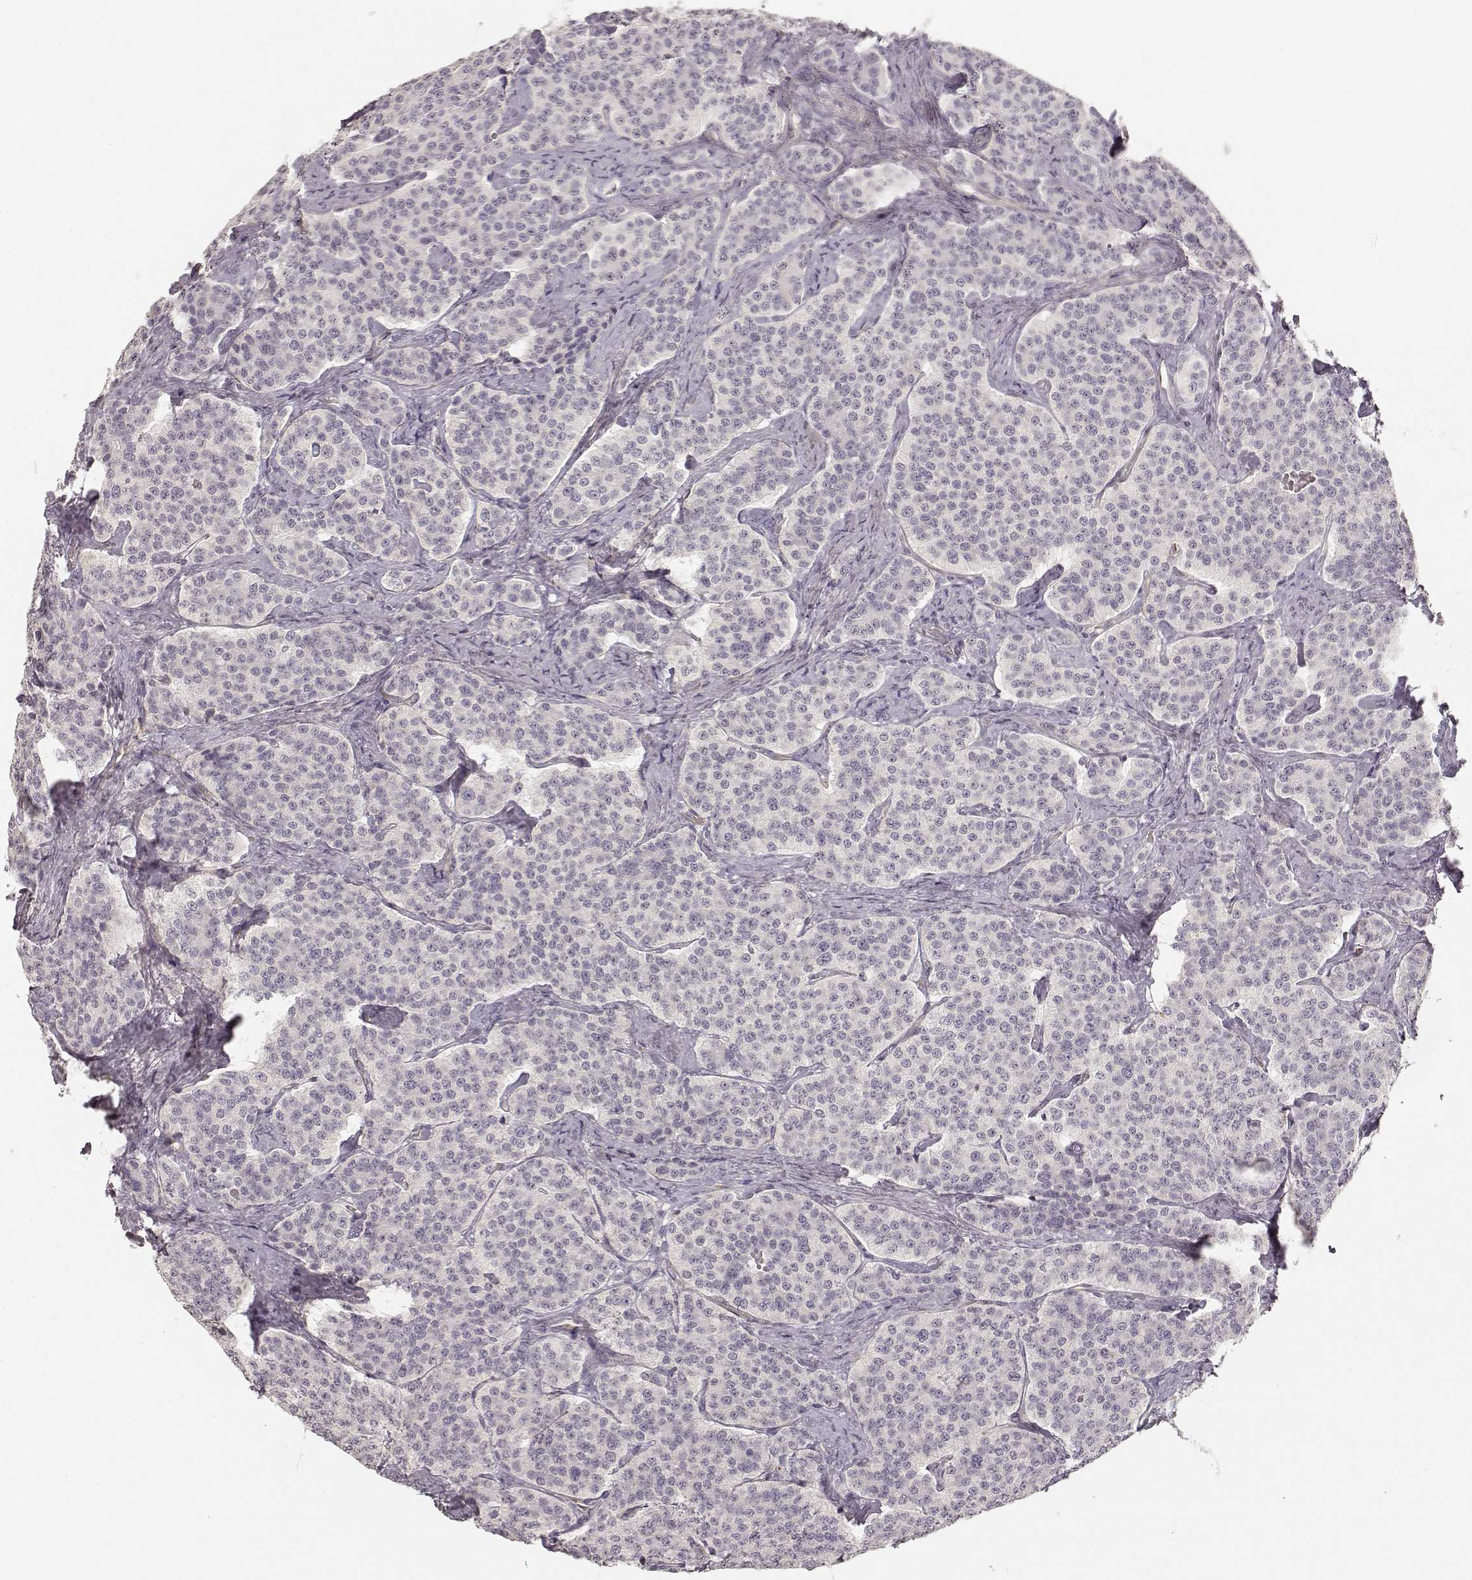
{"staining": {"intensity": "negative", "quantity": "none", "location": "none"}, "tissue": "carcinoid", "cell_type": "Tumor cells", "image_type": "cancer", "snomed": [{"axis": "morphology", "description": "Carcinoid, malignant, NOS"}, {"axis": "topography", "description": "Small intestine"}], "caption": "DAB immunohistochemical staining of malignant carcinoid reveals no significant positivity in tumor cells.", "gene": "LAMA4", "patient": {"sex": "female", "age": 58}}